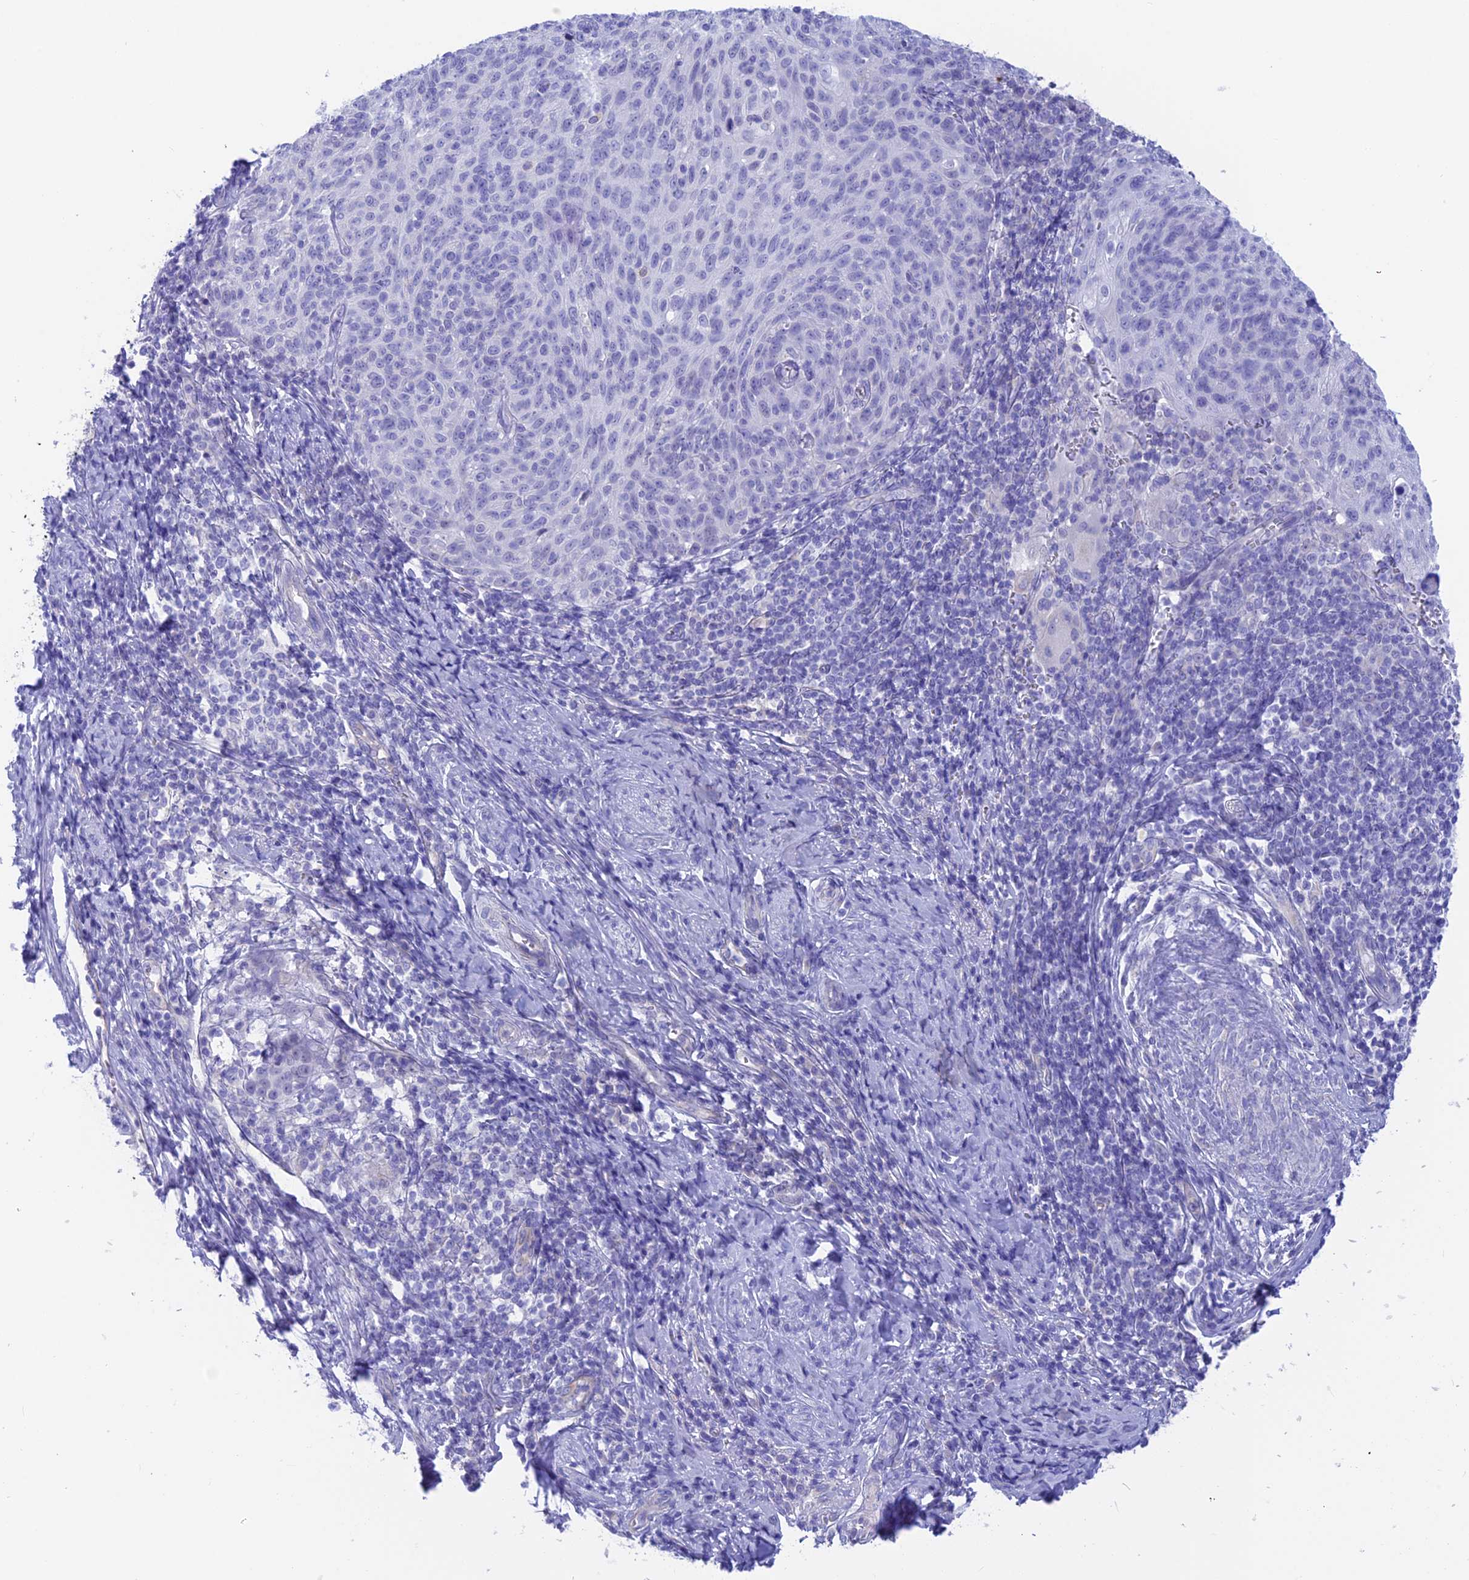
{"staining": {"intensity": "negative", "quantity": "none", "location": "none"}, "tissue": "cervical cancer", "cell_type": "Tumor cells", "image_type": "cancer", "snomed": [{"axis": "morphology", "description": "Squamous cell carcinoma, NOS"}, {"axis": "topography", "description": "Cervix"}], "caption": "Tumor cells show no significant protein positivity in cervical squamous cell carcinoma.", "gene": "GNGT2", "patient": {"sex": "female", "age": 70}}